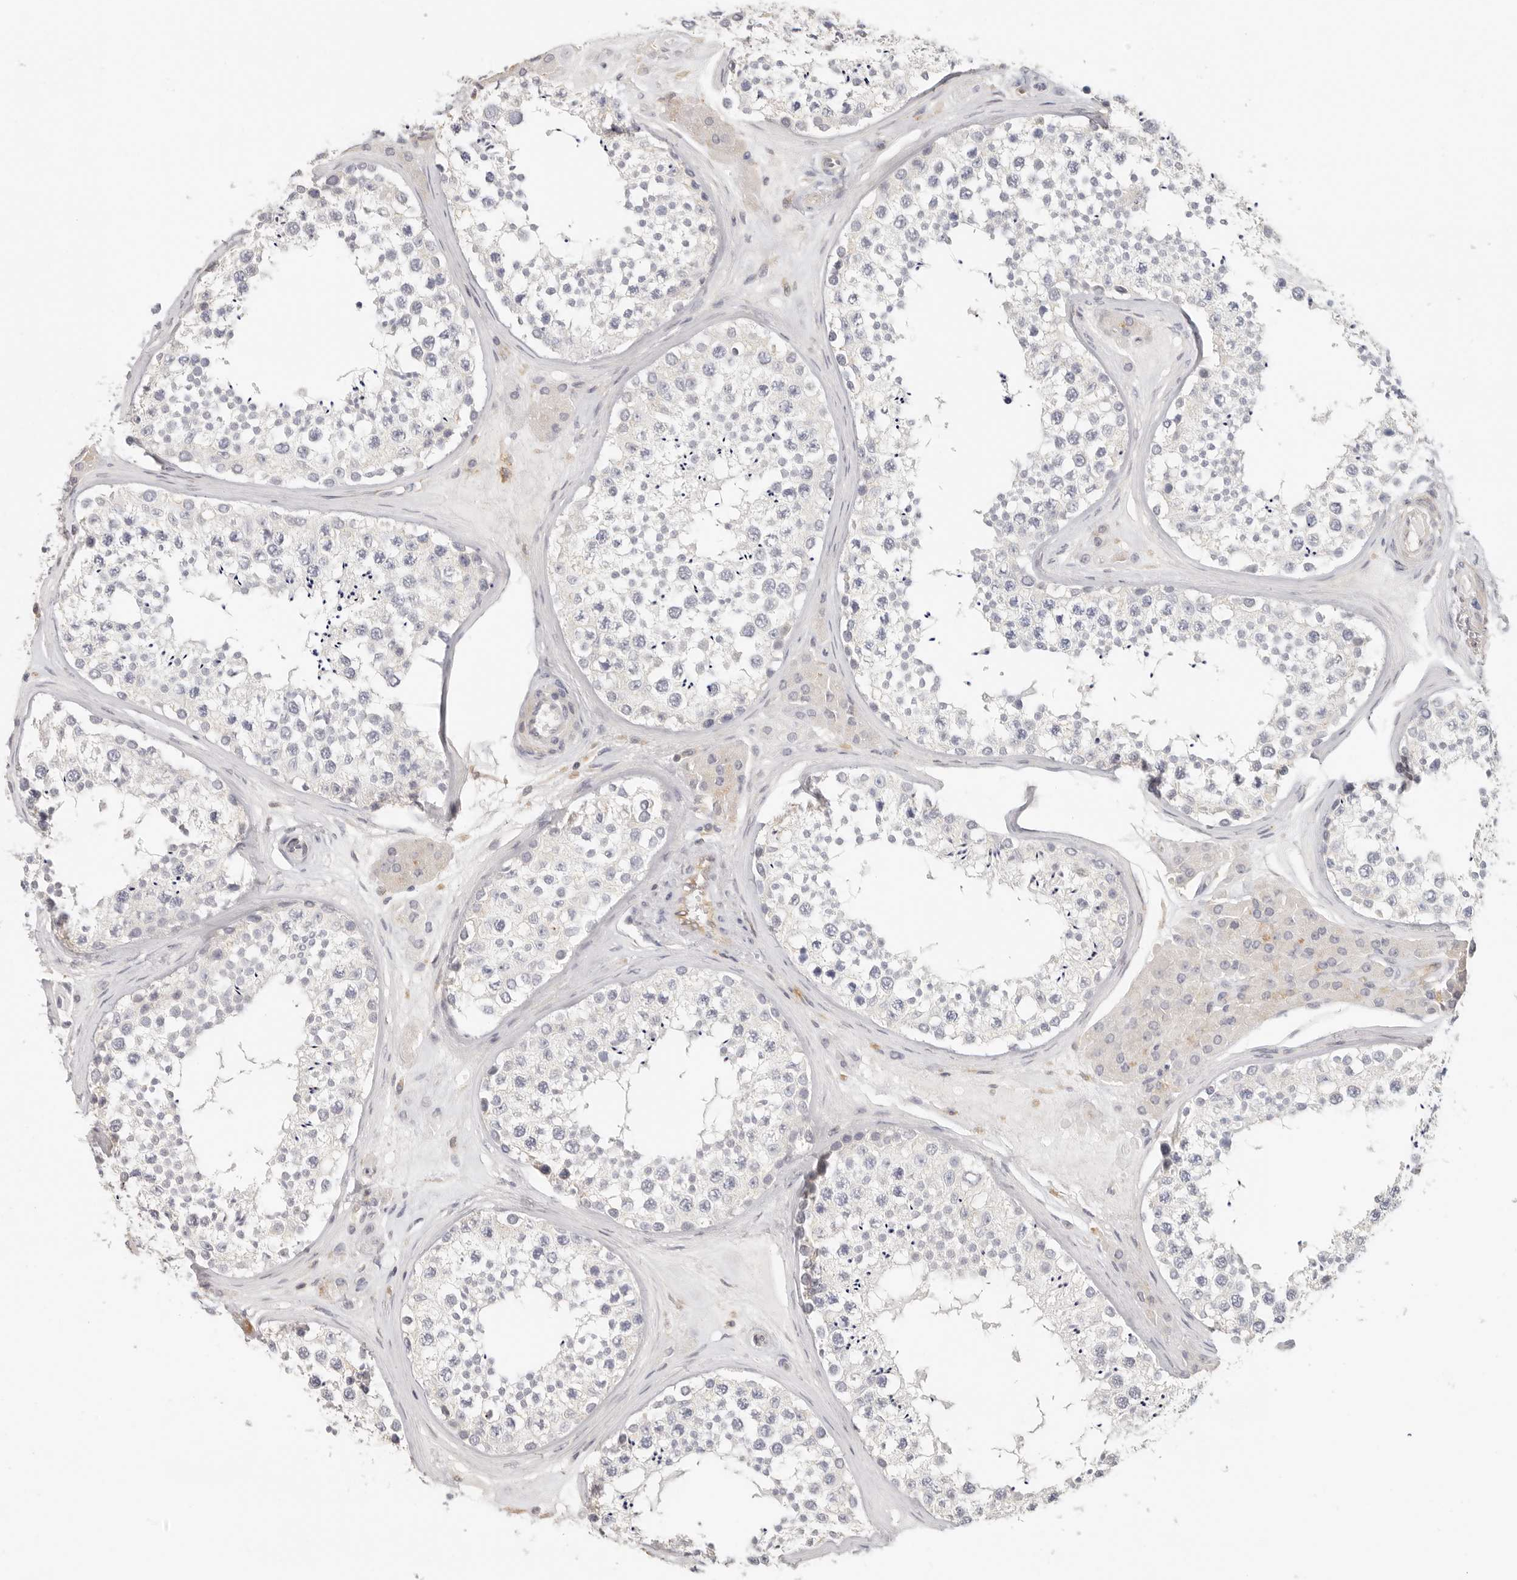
{"staining": {"intensity": "negative", "quantity": "none", "location": "none"}, "tissue": "testis", "cell_type": "Cells in seminiferous ducts", "image_type": "normal", "snomed": [{"axis": "morphology", "description": "Normal tissue, NOS"}, {"axis": "topography", "description": "Testis"}], "caption": "Photomicrograph shows no protein expression in cells in seminiferous ducts of benign testis. Nuclei are stained in blue.", "gene": "ANXA9", "patient": {"sex": "male", "age": 46}}